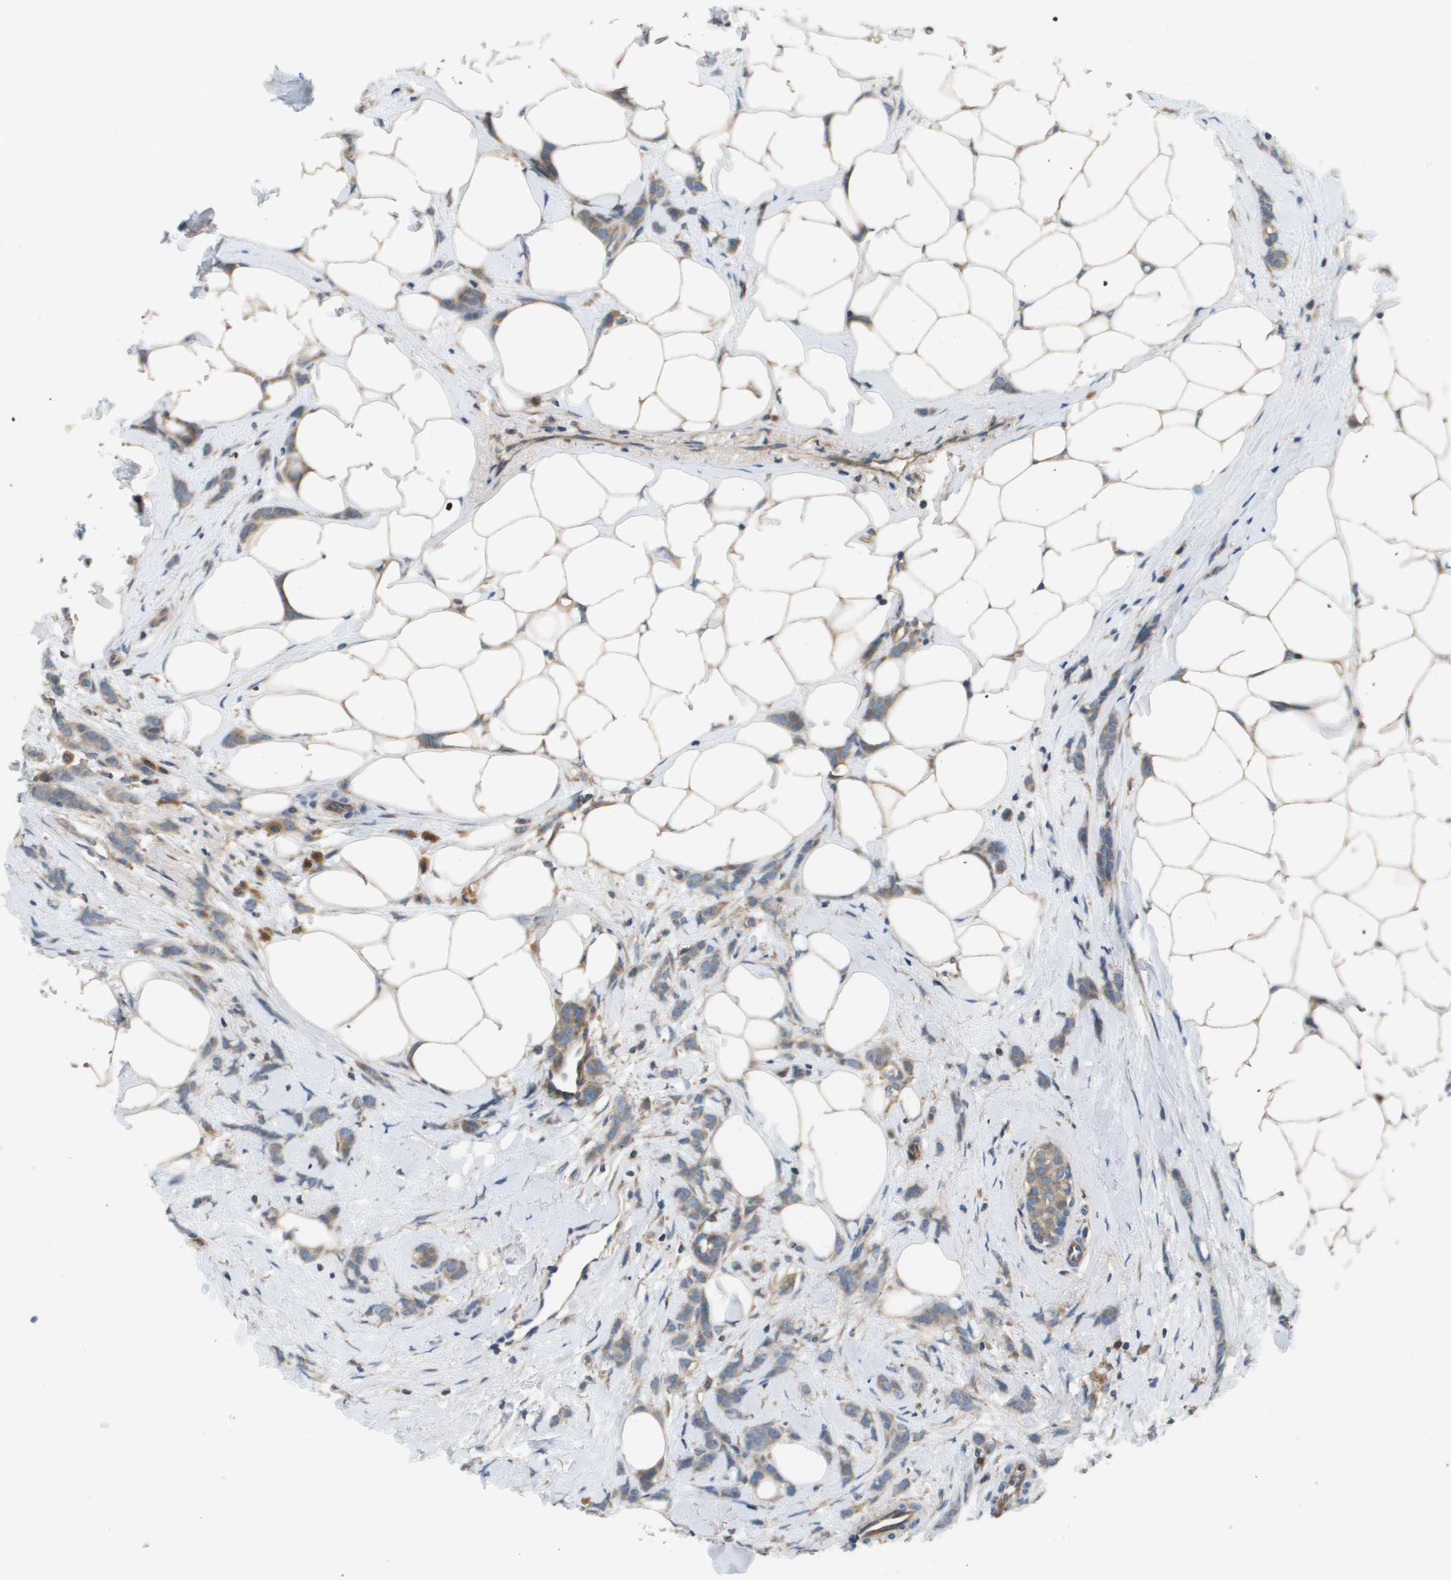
{"staining": {"intensity": "weak", "quantity": ">75%", "location": "cytoplasmic/membranous"}, "tissue": "breast cancer", "cell_type": "Tumor cells", "image_type": "cancer", "snomed": [{"axis": "morphology", "description": "Lobular carcinoma, in situ"}, {"axis": "morphology", "description": "Lobular carcinoma"}, {"axis": "topography", "description": "Breast"}], "caption": "Breast lobular carcinoma in situ stained with a protein marker shows weak staining in tumor cells.", "gene": "SAMSN1", "patient": {"sex": "female", "age": 41}}